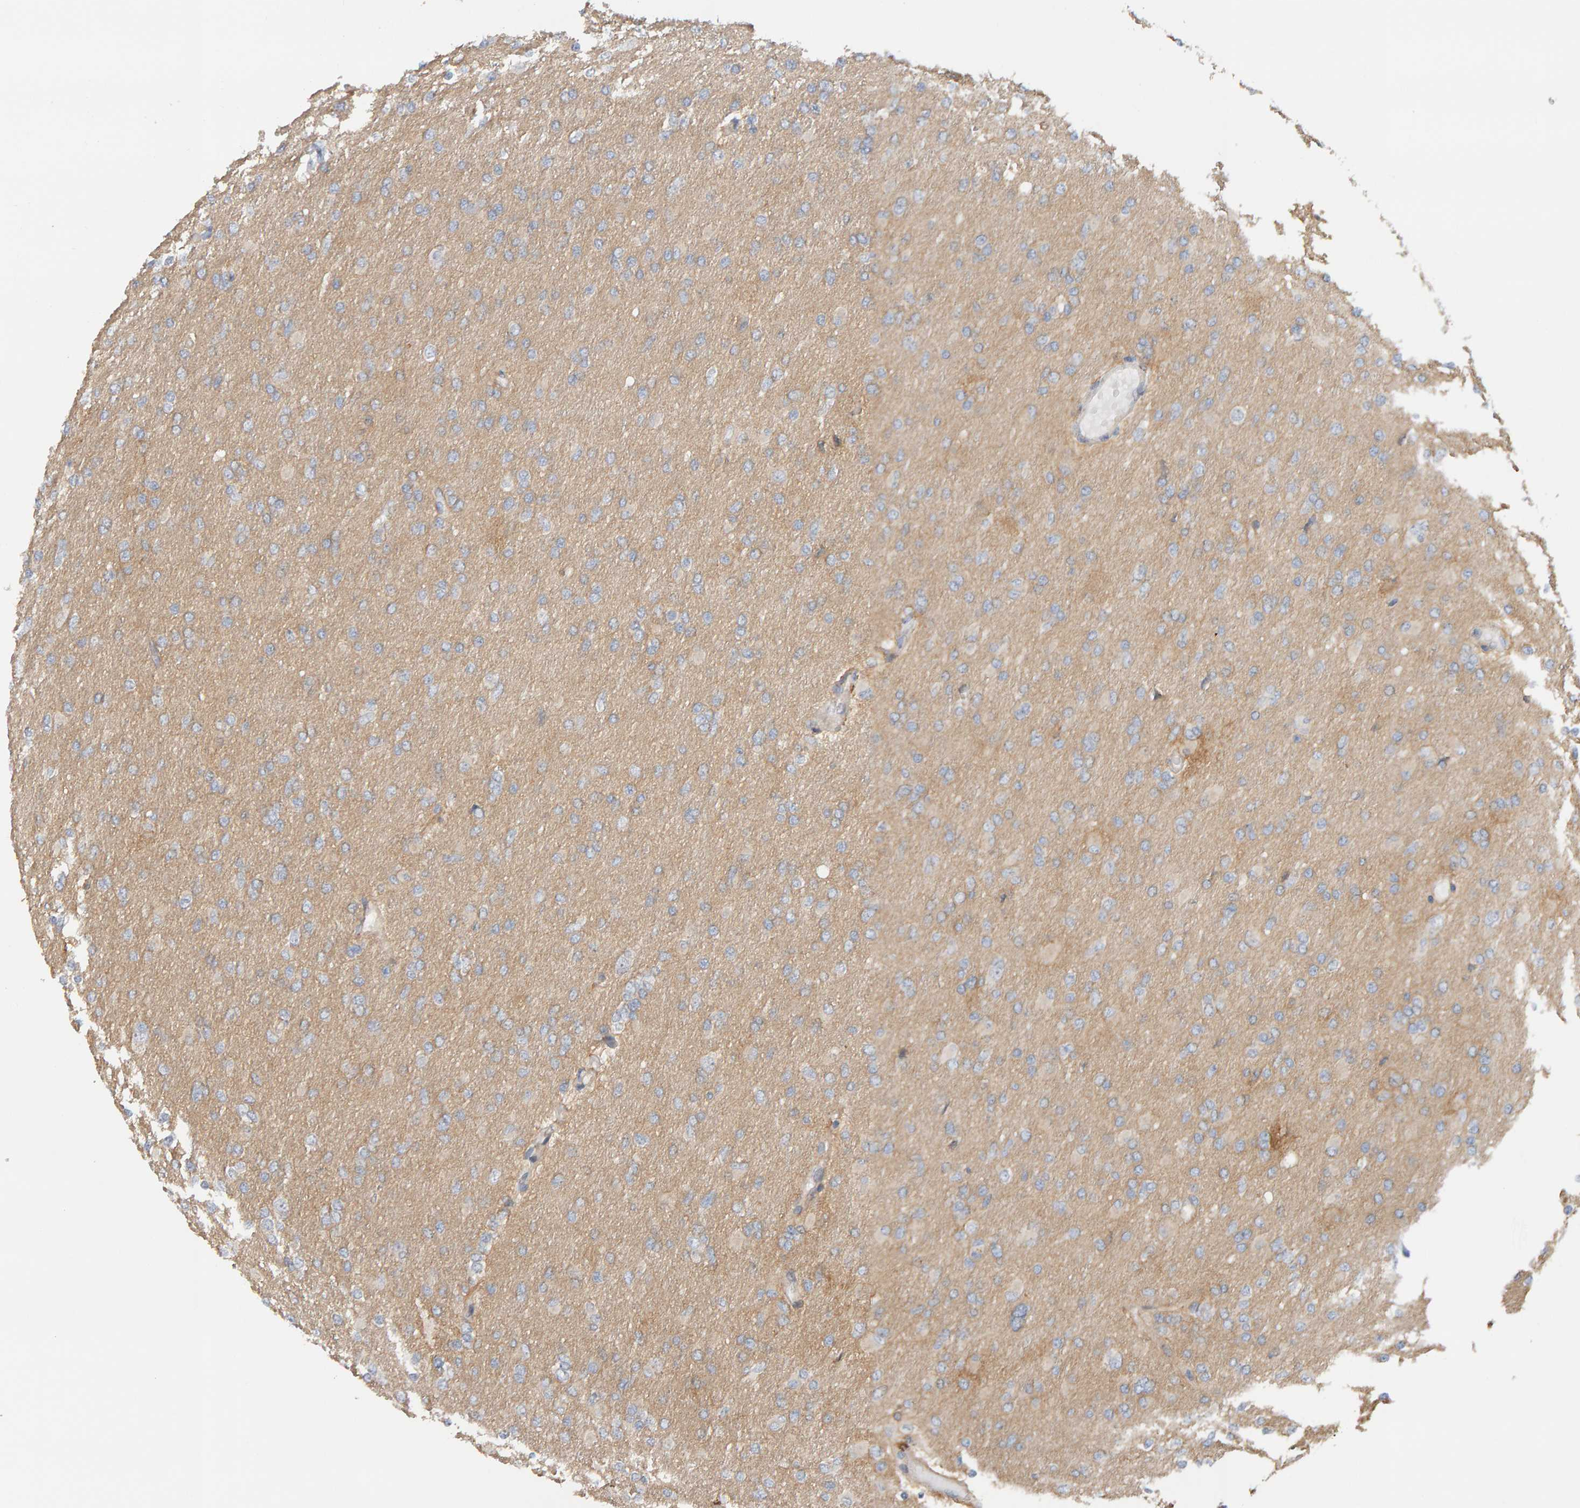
{"staining": {"intensity": "negative", "quantity": "none", "location": "none"}, "tissue": "glioma", "cell_type": "Tumor cells", "image_type": "cancer", "snomed": [{"axis": "morphology", "description": "Glioma, malignant, High grade"}, {"axis": "topography", "description": "Cerebral cortex"}], "caption": "Protein analysis of malignant glioma (high-grade) shows no significant expression in tumor cells. The staining was performed using DAB to visualize the protein expression in brown, while the nuclei were stained in blue with hematoxylin (Magnification: 20x).", "gene": "PPP1R16A", "patient": {"sex": "female", "age": 36}}